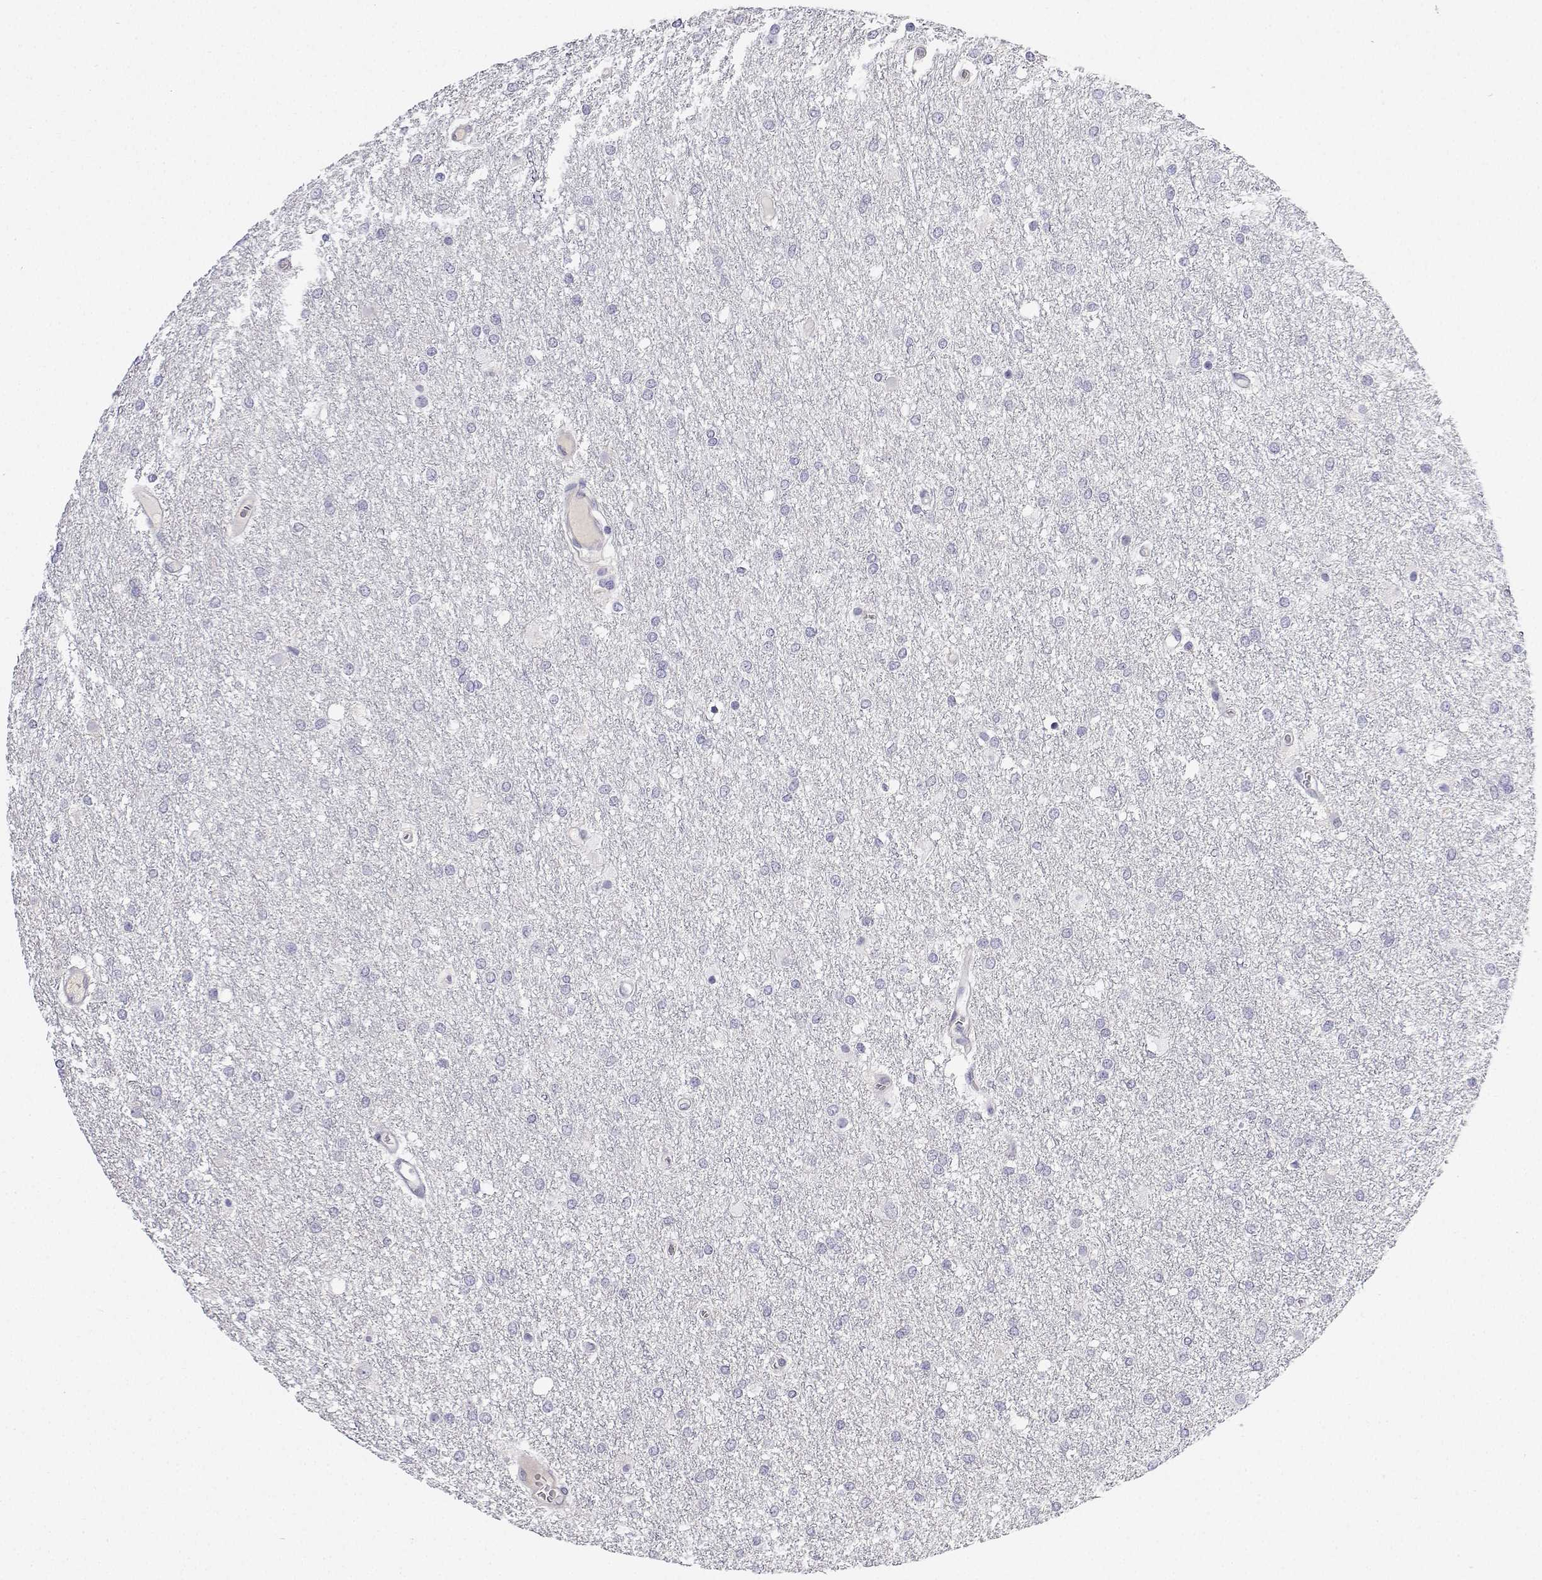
{"staining": {"intensity": "negative", "quantity": "none", "location": "none"}, "tissue": "glioma", "cell_type": "Tumor cells", "image_type": "cancer", "snomed": [{"axis": "morphology", "description": "Glioma, malignant, High grade"}, {"axis": "topography", "description": "Brain"}], "caption": "Immunohistochemistry micrograph of human high-grade glioma (malignant) stained for a protein (brown), which reveals no staining in tumor cells. (Brightfield microscopy of DAB immunohistochemistry (IHC) at high magnification).", "gene": "ANKRD65", "patient": {"sex": "female", "age": 61}}